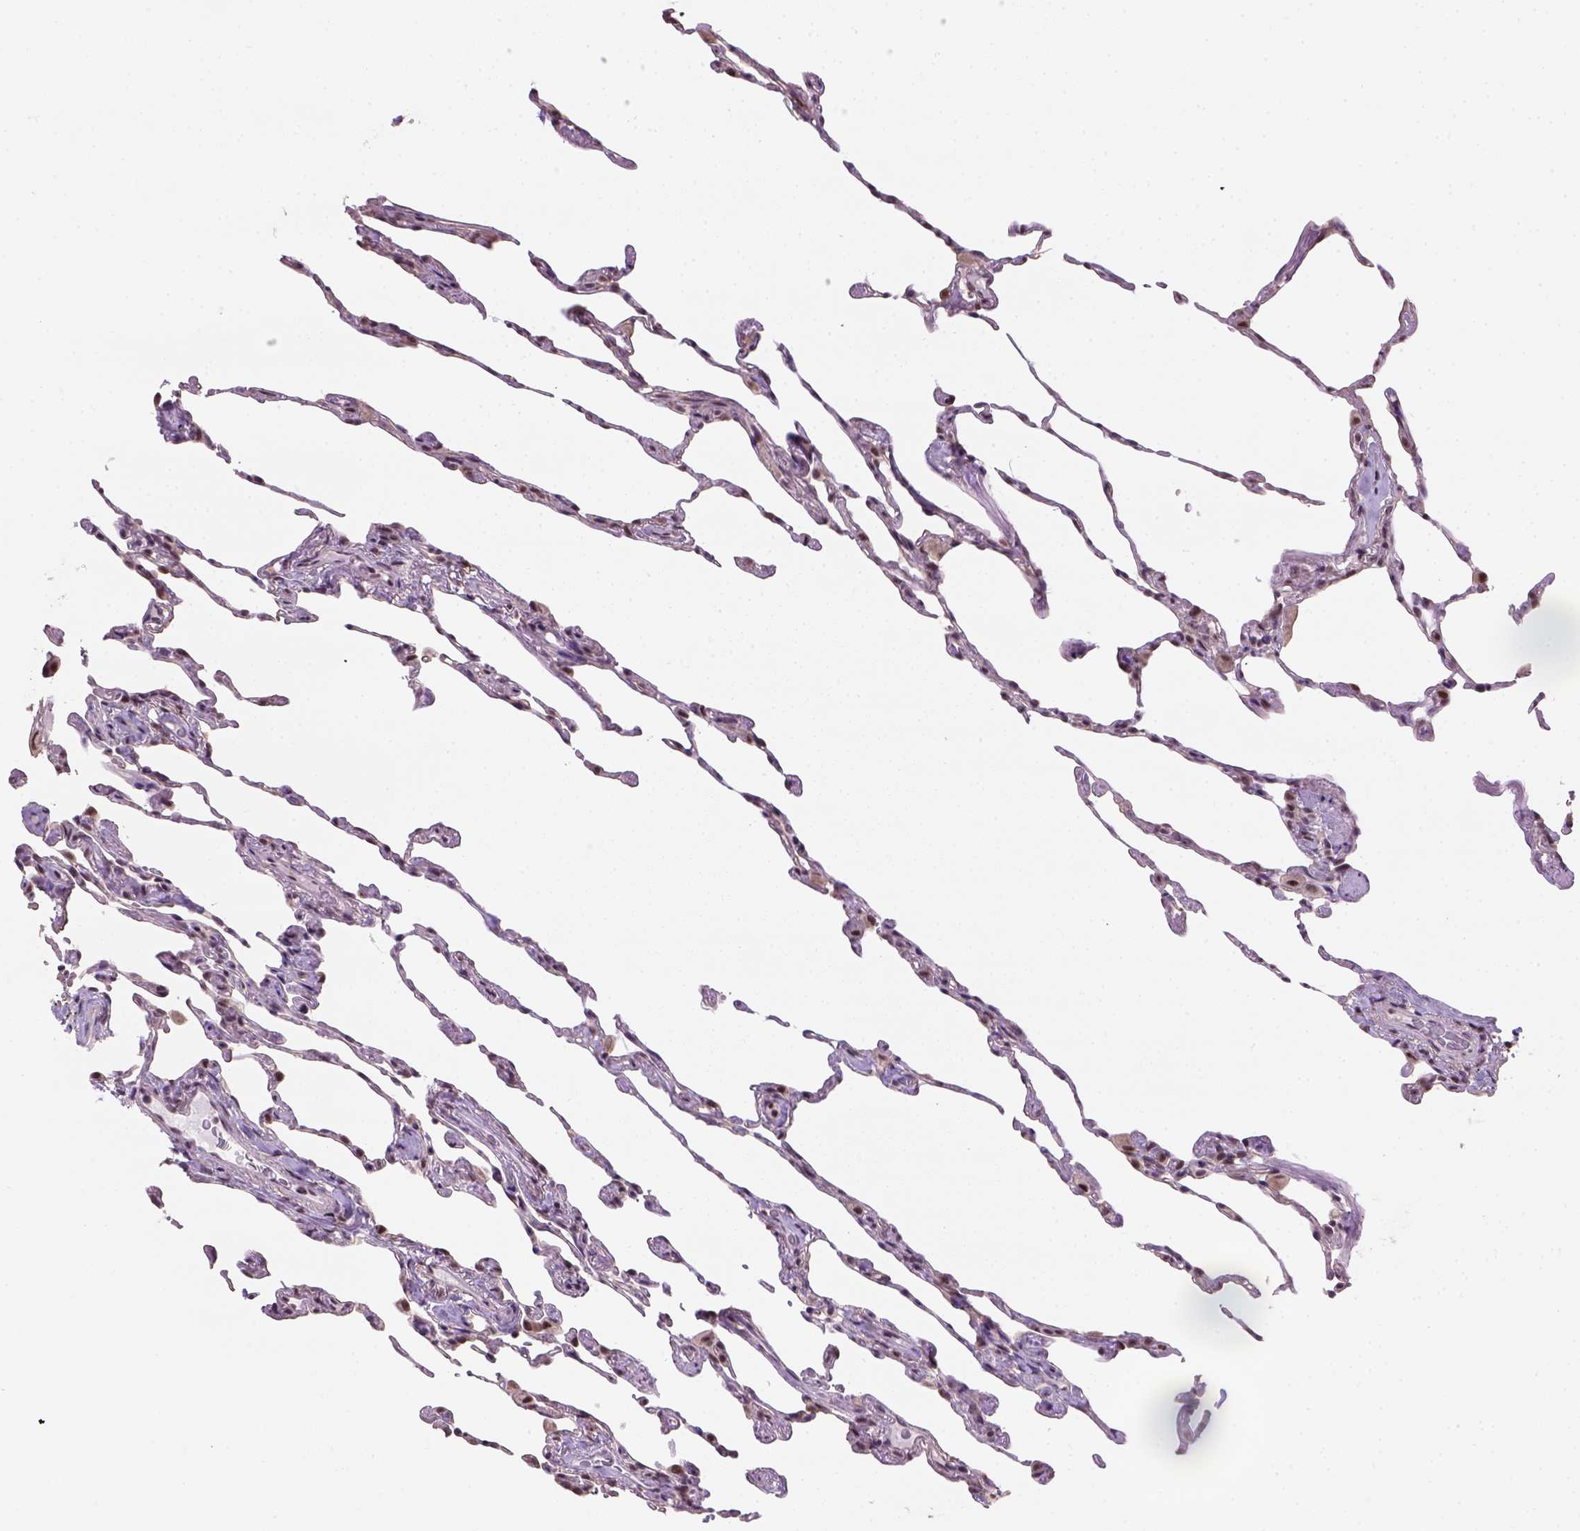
{"staining": {"intensity": "moderate", "quantity": "25%-75%", "location": "nuclear"}, "tissue": "lung", "cell_type": "Alveolar cells", "image_type": "normal", "snomed": [{"axis": "morphology", "description": "Normal tissue, NOS"}, {"axis": "topography", "description": "Lung"}], "caption": "Immunohistochemistry (IHC) image of benign human lung stained for a protein (brown), which shows medium levels of moderate nuclear positivity in about 25%-75% of alveolar cells.", "gene": "DDX50", "patient": {"sex": "female", "age": 57}}